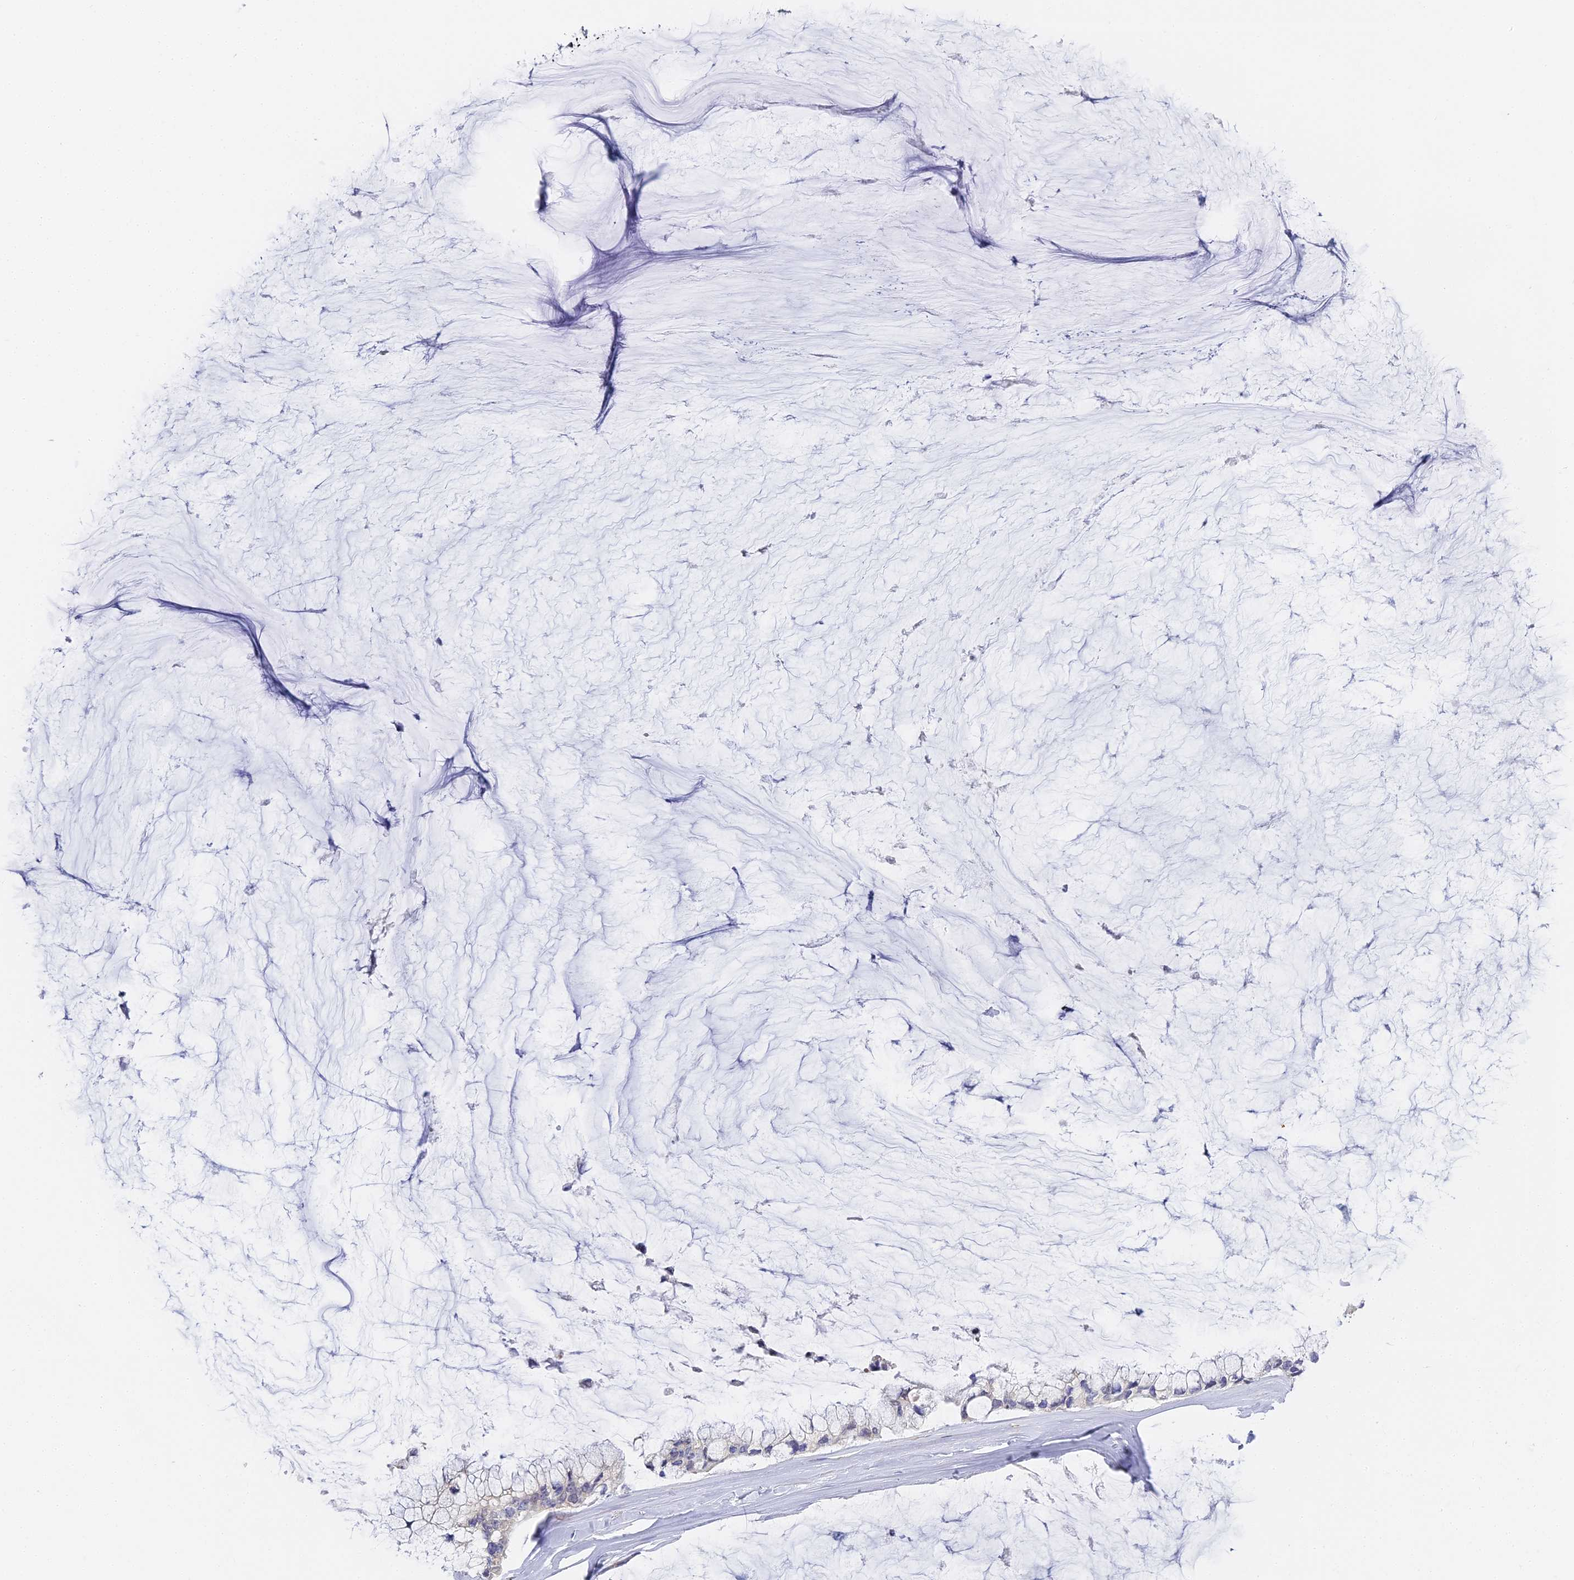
{"staining": {"intensity": "negative", "quantity": "none", "location": "none"}, "tissue": "ovarian cancer", "cell_type": "Tumor cells", "image_type": "cancer", "snomed": [{"axis": "morphology", "description": "Cystadenocarcinoma, mucinous, NOS"}, {"axis": "topography", "description": "Ovary"}], "caption": "Tumor cells are negative for protein expression in human ovarian cancer (mucinous cystadenocarcinoma).", "gene": "GJA1", "patient": {"sex": "female", "age": 39}}